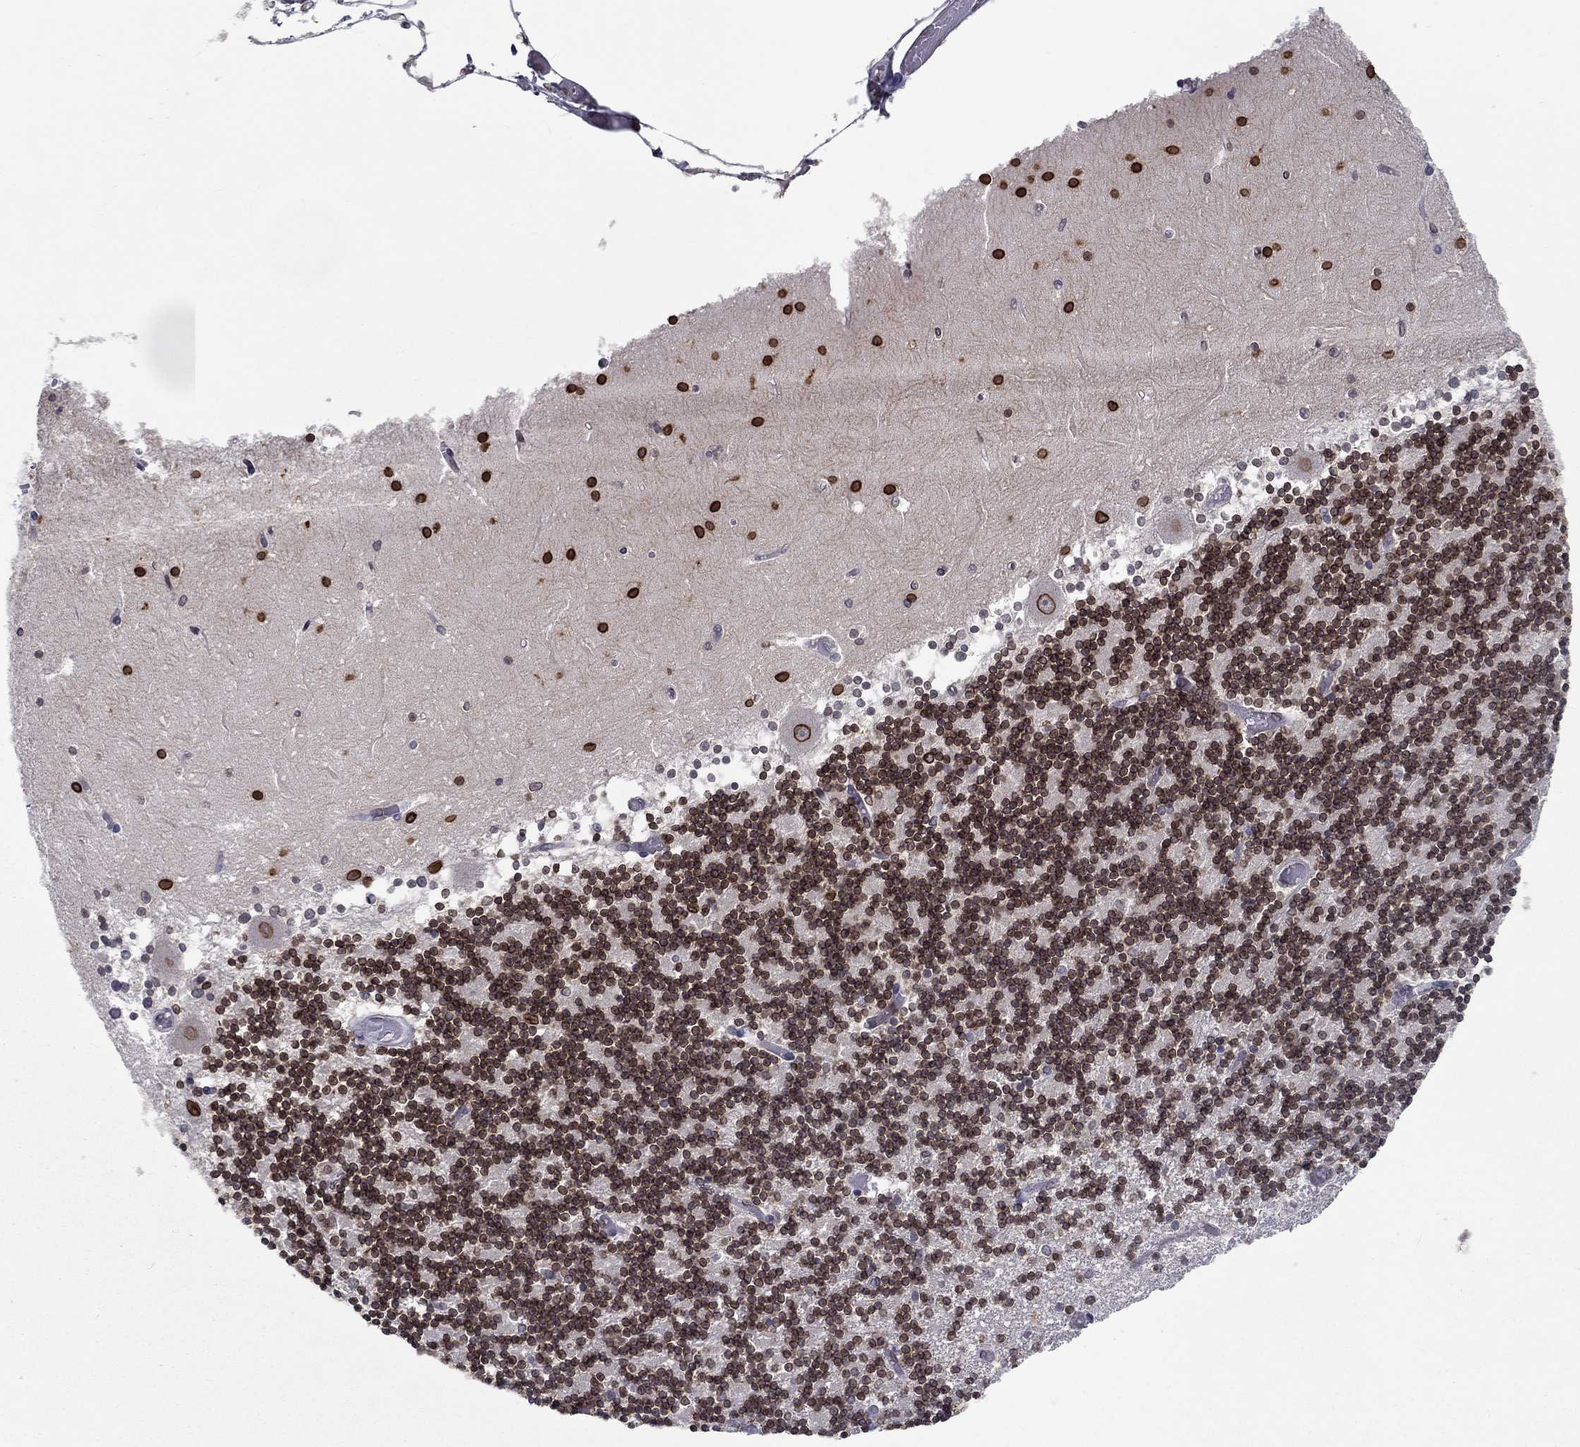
{"staining": {"intensity": "strong", "quantity": ">75%", "location": "nuclear"}, "tissue": "cerebellum", "cell_type": "Cells in granular layer", "image_type": "normal", "snomed": [{"axis": "morphology", "description": "Normal tissue, NOS"}, {"axis": "topography", "description": "Cerebellum"}], "caption": "Immunohistochemical staining of unremarkable cerebellum displays >75% levels of strong nuclear protein staining in approximately >75% of cells in granular layer. Nuclei are stained in blue.", "gene": "CETN3", "patient": {"sex": "female", "age": 28}}